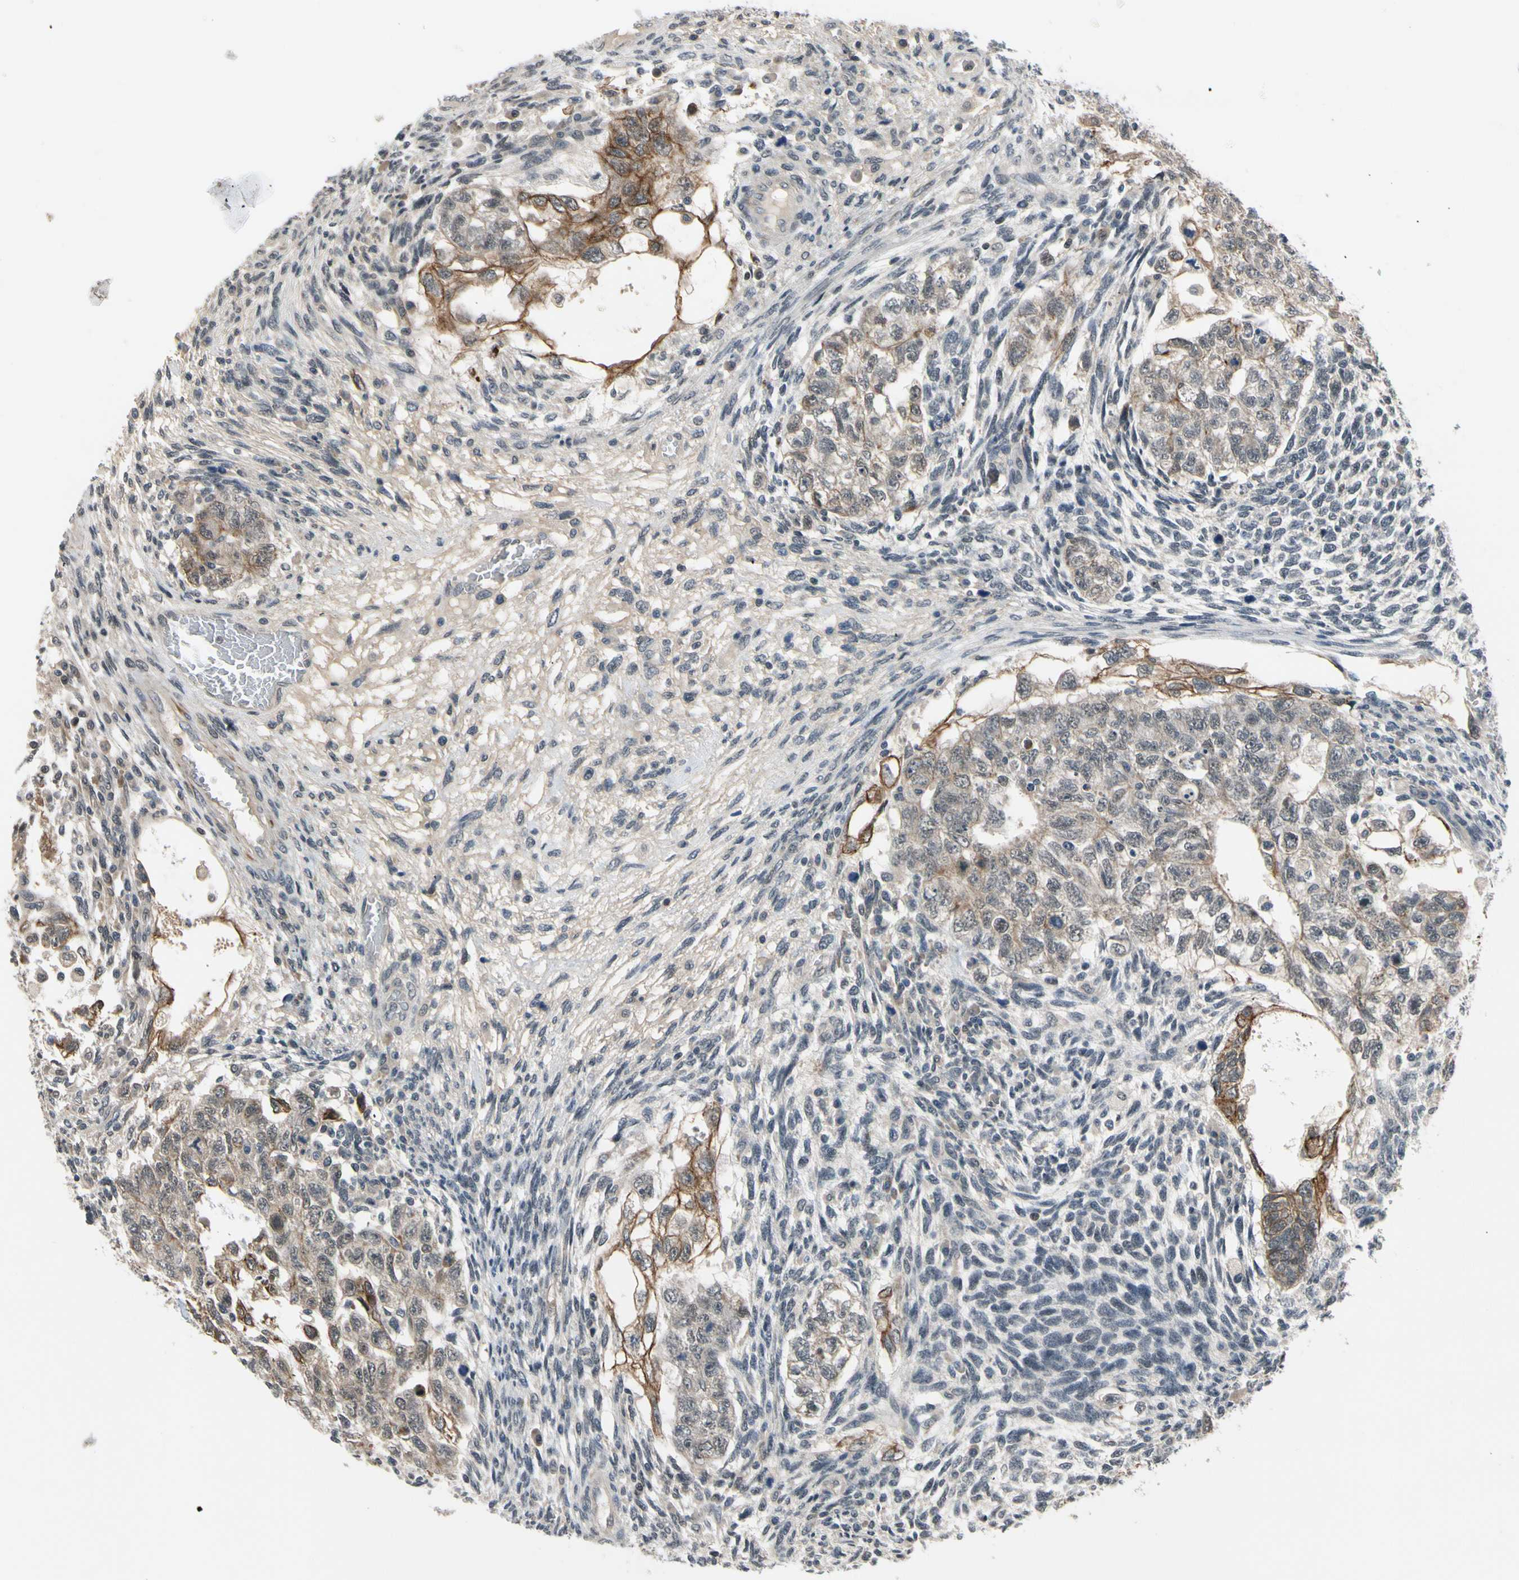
{"staining": {"intensity": "moderate", "quantity": "25%-75%", "location": "cytoplasmic/membranous"}, "tissue": "testis cancer", "cell_type": "Tumor cells", "image_type": "cancer", "snomed": [{"axis": "morphology", "description": "Normal tissue, NOS"}, {"axis": "morphology", "description": "Carcinoma, Embryonal, NOS"}, {"axis": "topography", "description": "Testis"}], "caption": "Embryonal carcinoma (testis) stained for a protein displays moderate cytoplasmic/membranous positivity in tumor cells. (brown staining indicates protein expression, while blue staining denotes nuclei).", "gene": "TAF12", "patient": {"sex": "male", "age": 36}}